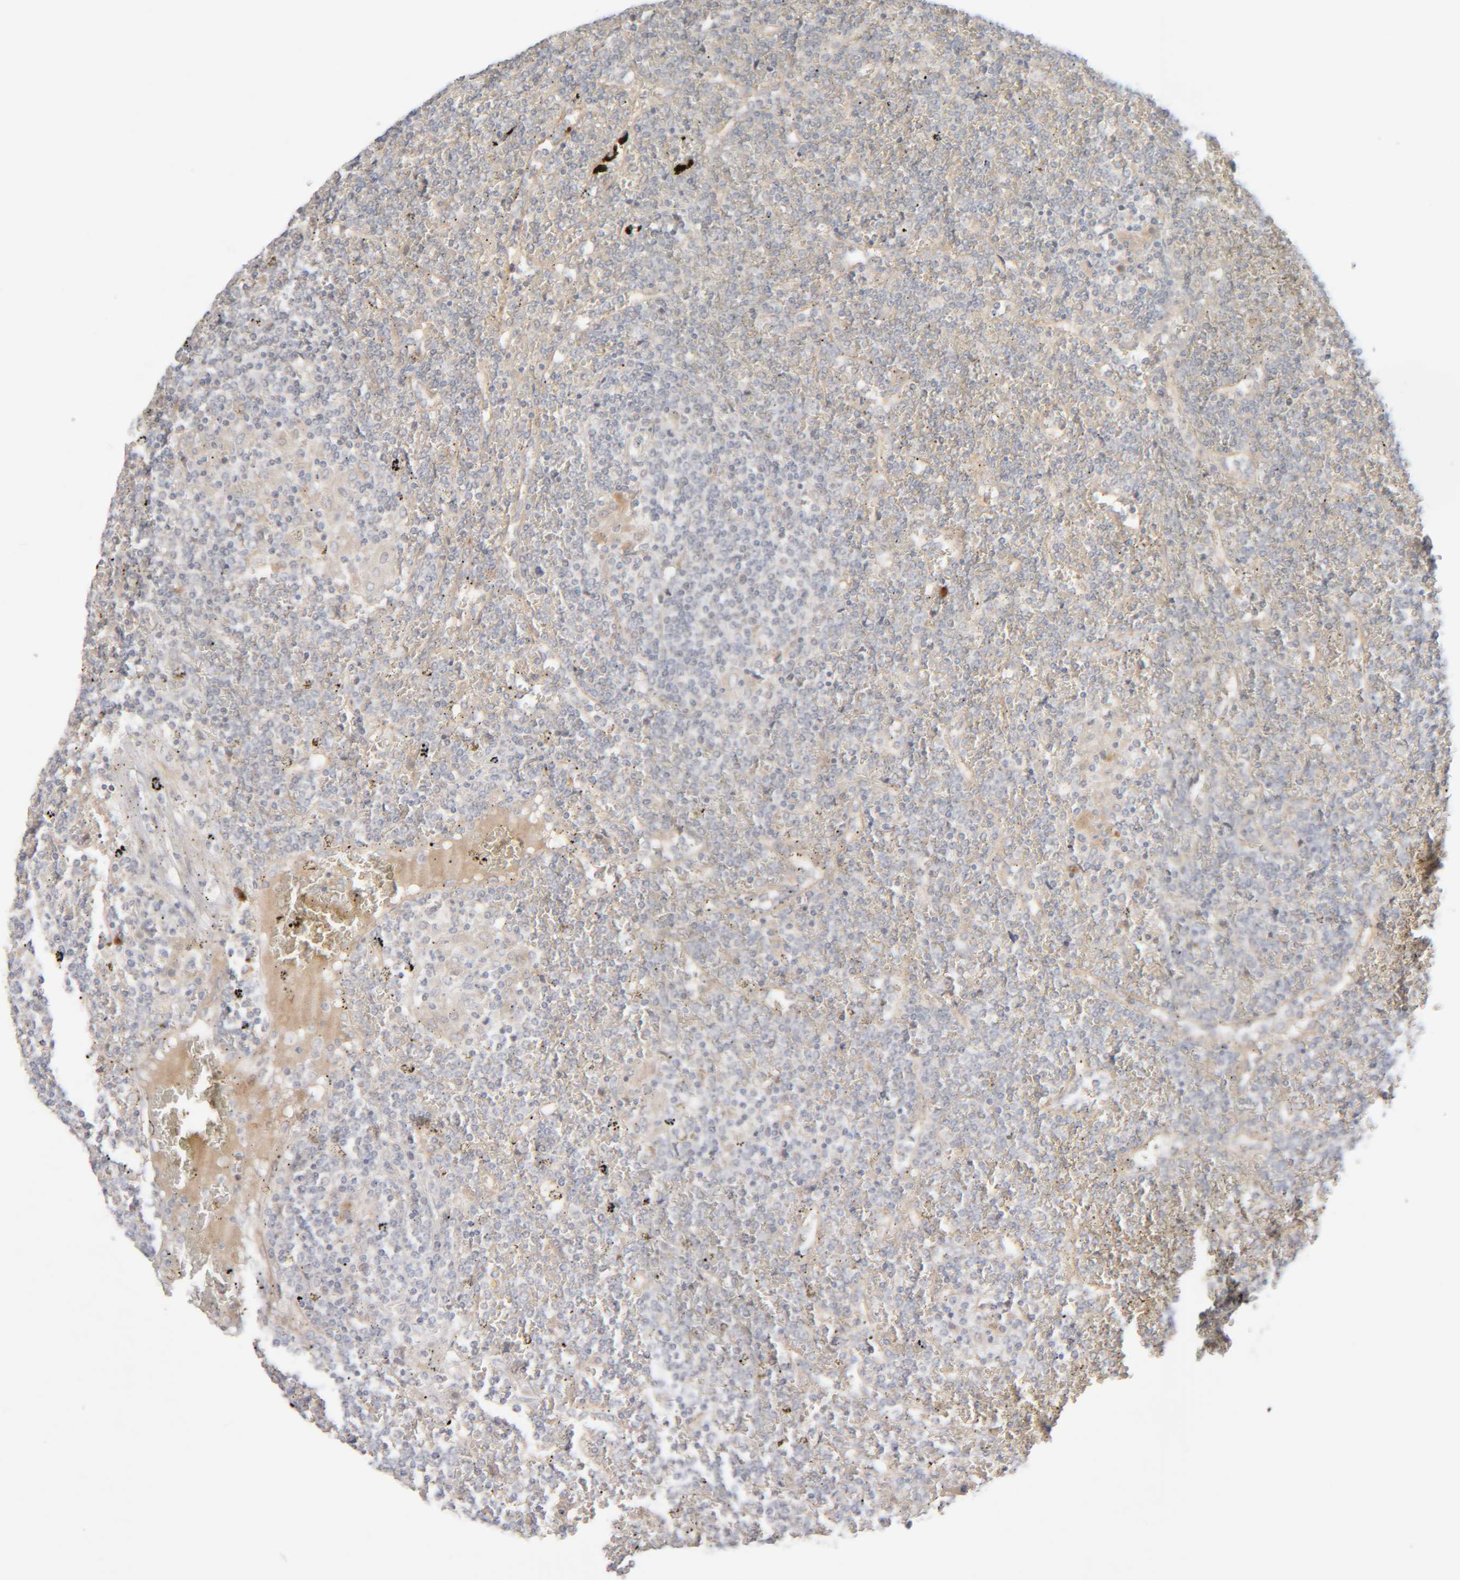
{"staining": {"intensity": "negative", "quantity": "none", "location": "none"}, "tissue": "lymphoma", "cell_type": "Tumor cells", "image_type": "cancer", "snomed": [{"axis": "morphology", "description": "Malignant lymphoma, non-Hodgkin's type, Low grade"}, {"axis": "topography", "description": "Spleen"}], "caption": "Immunohistochemistry micrograph of neoplastic tissue: low-grade malignant lymphoma, non-Hodgkin's type stained with DAB shows no significant protein positivity in tumor cells.", "gene": "CHKA", "patient": {"sex": "female", "age": 19}}